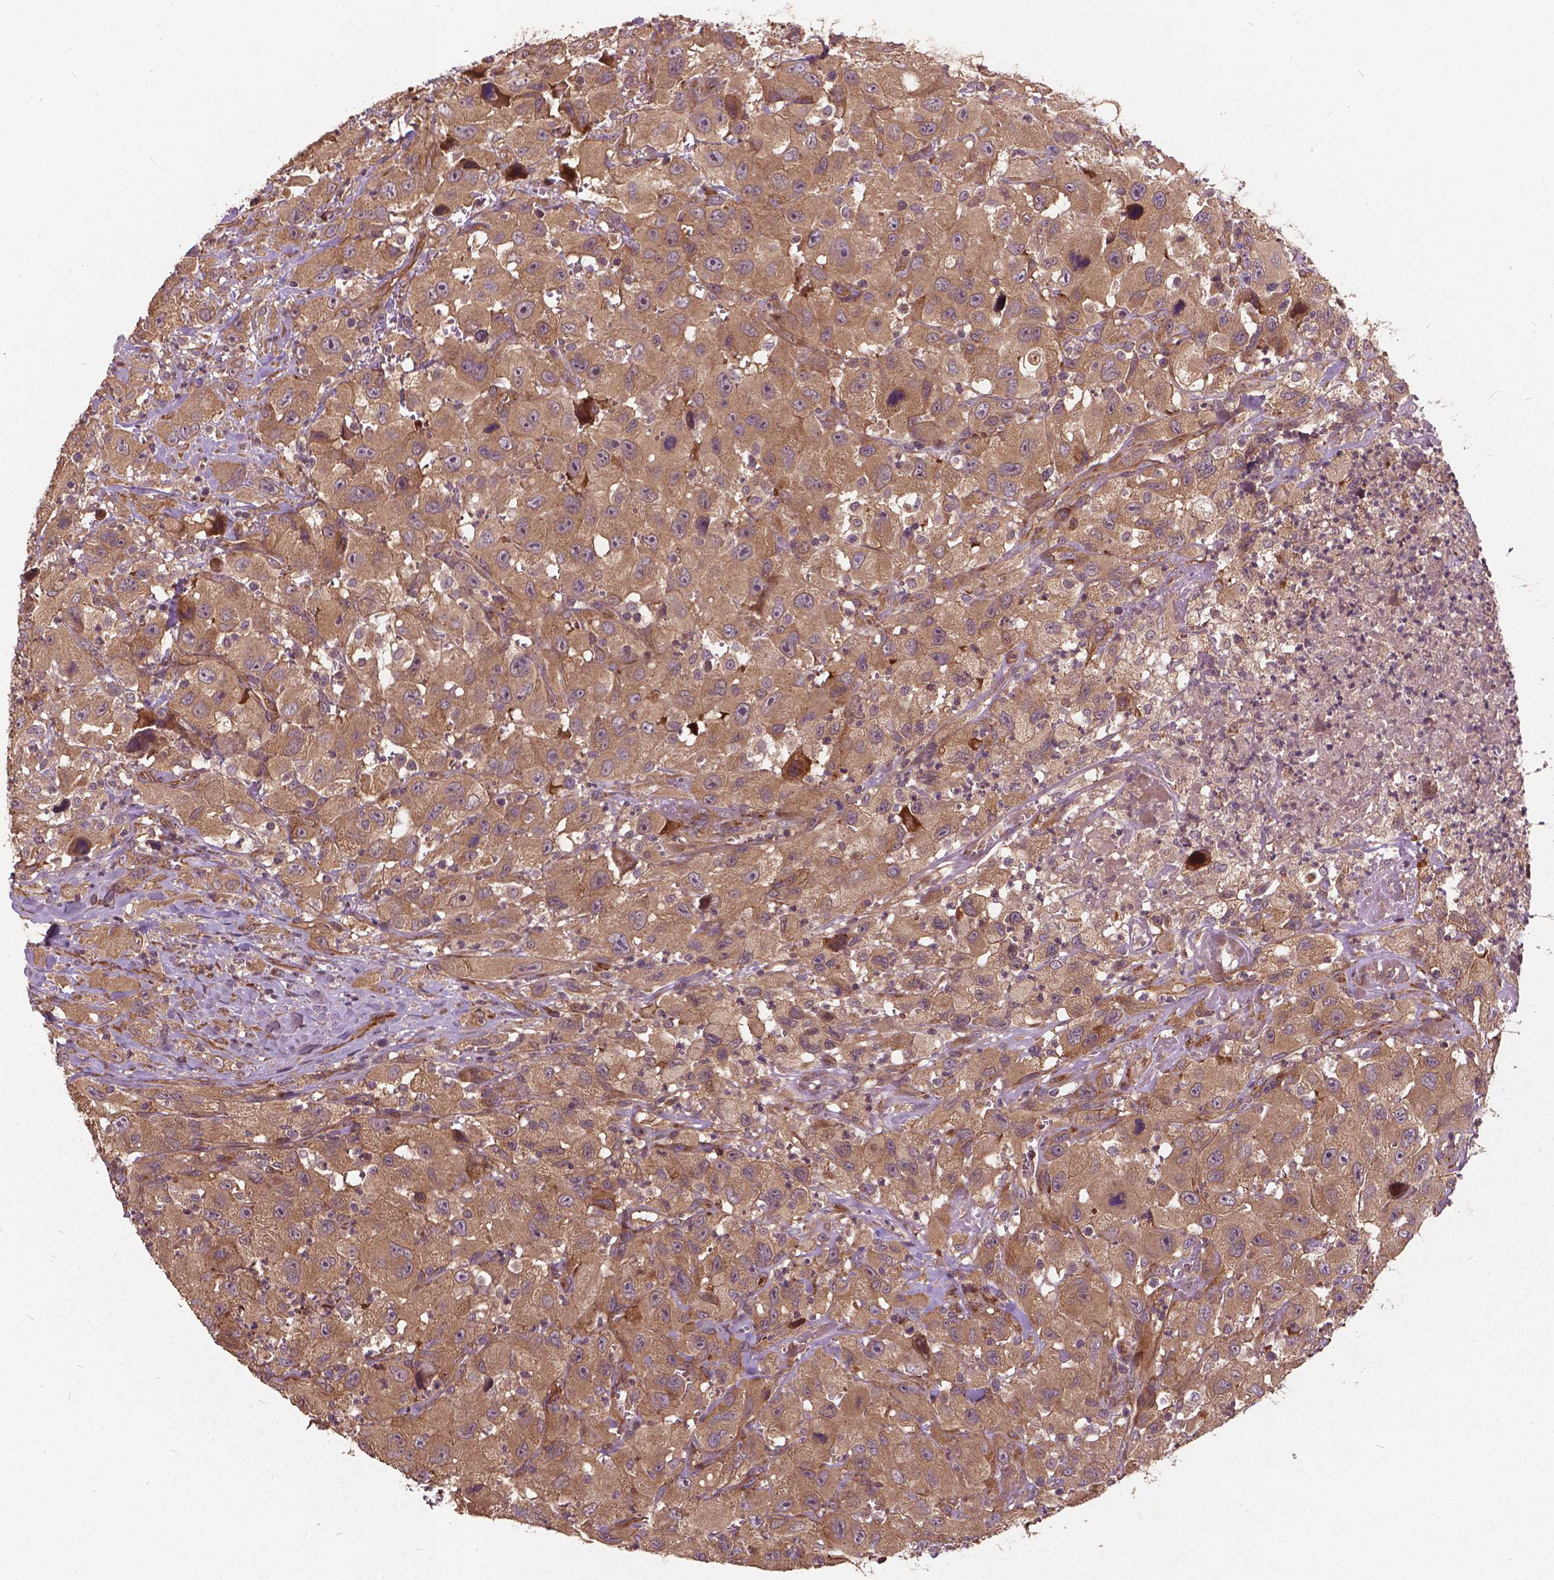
{"staining": {"intensity": "moderate", "quantity": ">75%", "location": "cytoplasmic/membranous"}, "tissue": "head and neck cancer", "cell_type": "Tumor cells", "image_type": "cancer", "snomed": [{"axis": "morphology", "description": "Squamous cell carcinoma, NOS"}, {"axis": "morphology", "description": "Squamous cell carcinoma, metastatic, NOS"}, {"axis": "topography", "description": "Oral tissue"}, {"axis": "topography", "description": "Head-Neck"}], "caption": "Squamous cell carcinoma (head and neck) was stained to show a protein in brown. There is medium levels of moderate cytoplasmic/membranous positivity in about >75% of tumor cells. The staining was performed using DAB (3,3'-diaminobenzidine) to visualize the protein expression in brown, while the nuclei were stained in blue with hematoxylin (Magnification: 20x).", "gene": "UBXN2A", "patient": {"sex": "female", "age": 85}}